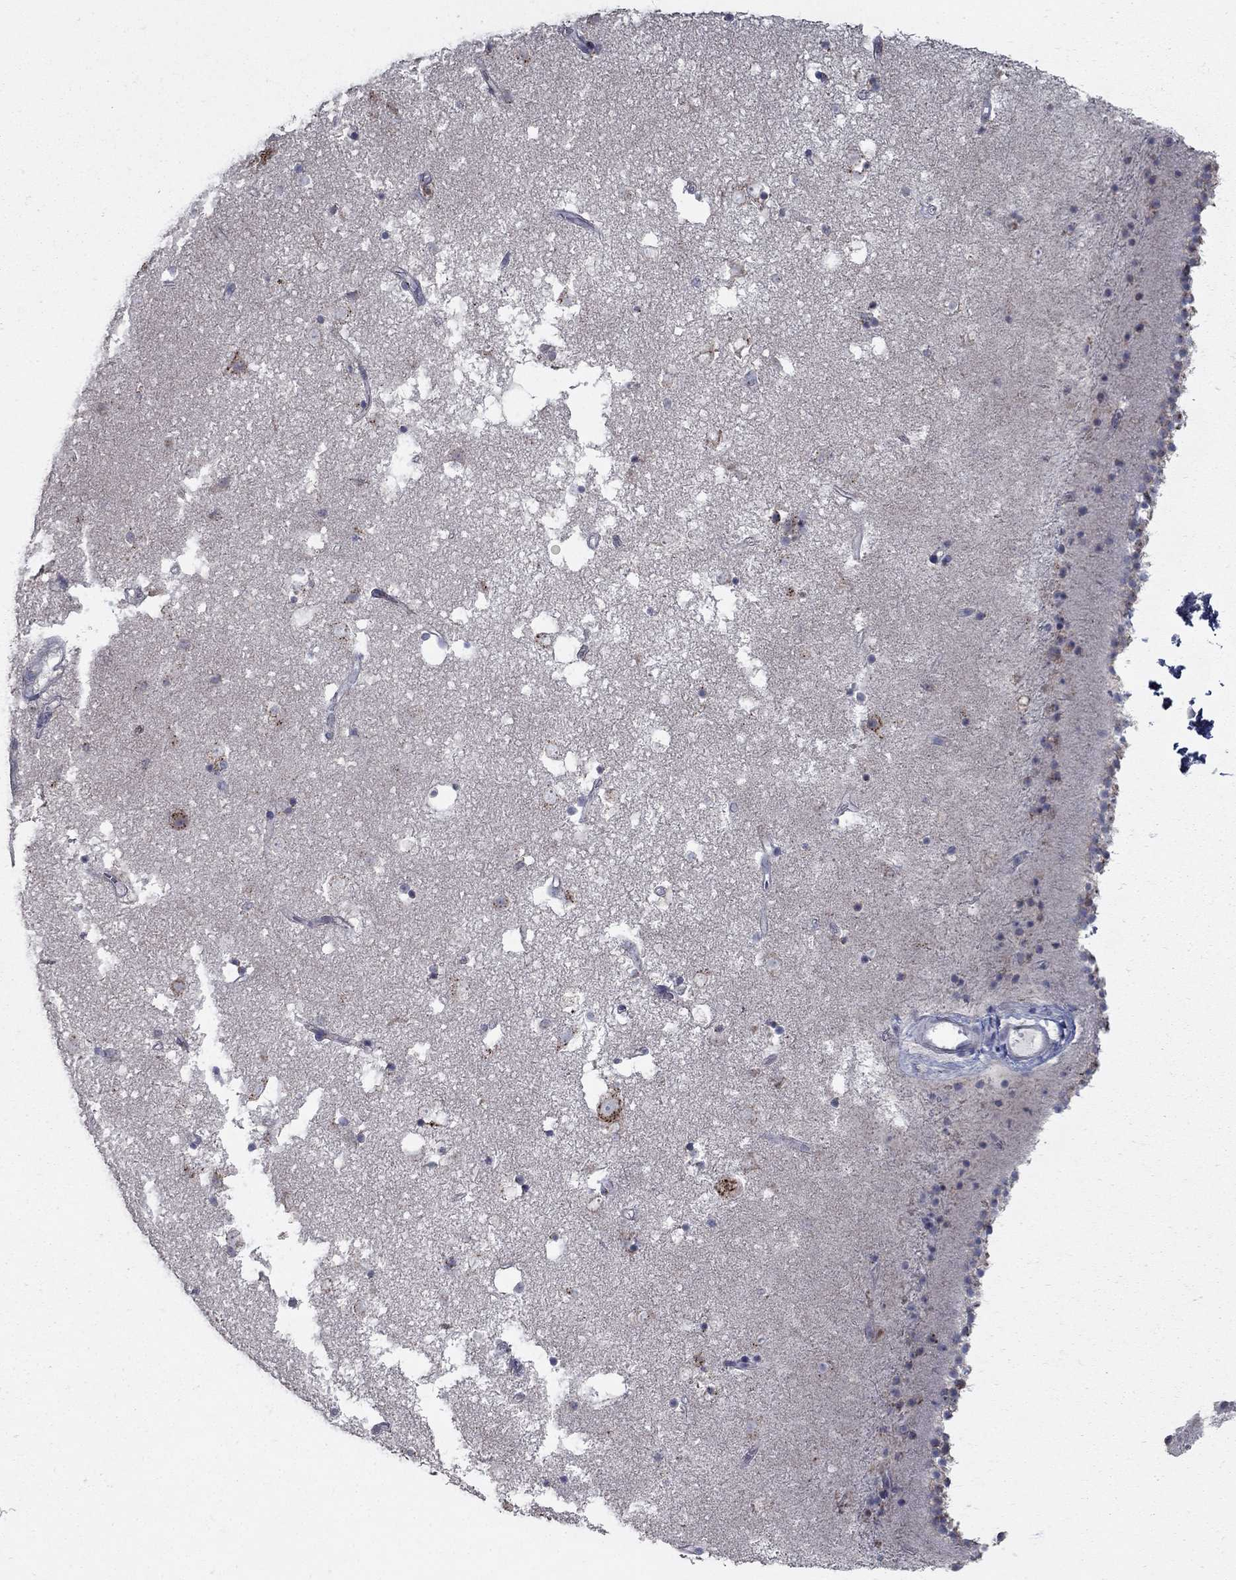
{"staining": {"intensity": "negative", "quantity": "none", "location": "none"}, "tissue": "caudate", "cell_type": "Glial cells", "image_type": "normal", "snomed": [{"axis": "morphology", "description": "Normal tissue, NOS"}, {"axis": "topography", "description": "Lateral ventricle wall"}], "caption": "An immunohistochemistry (IHC) photomicrograph of normal caudate is shown. There is no staining in glial cells of caudate. The staining is performed using DAB brown chromogen with nuclei counter-stained in using hematoxylin.", "gene": "KIAA0319L", "patient": {"sex": "female", "age": 71}}